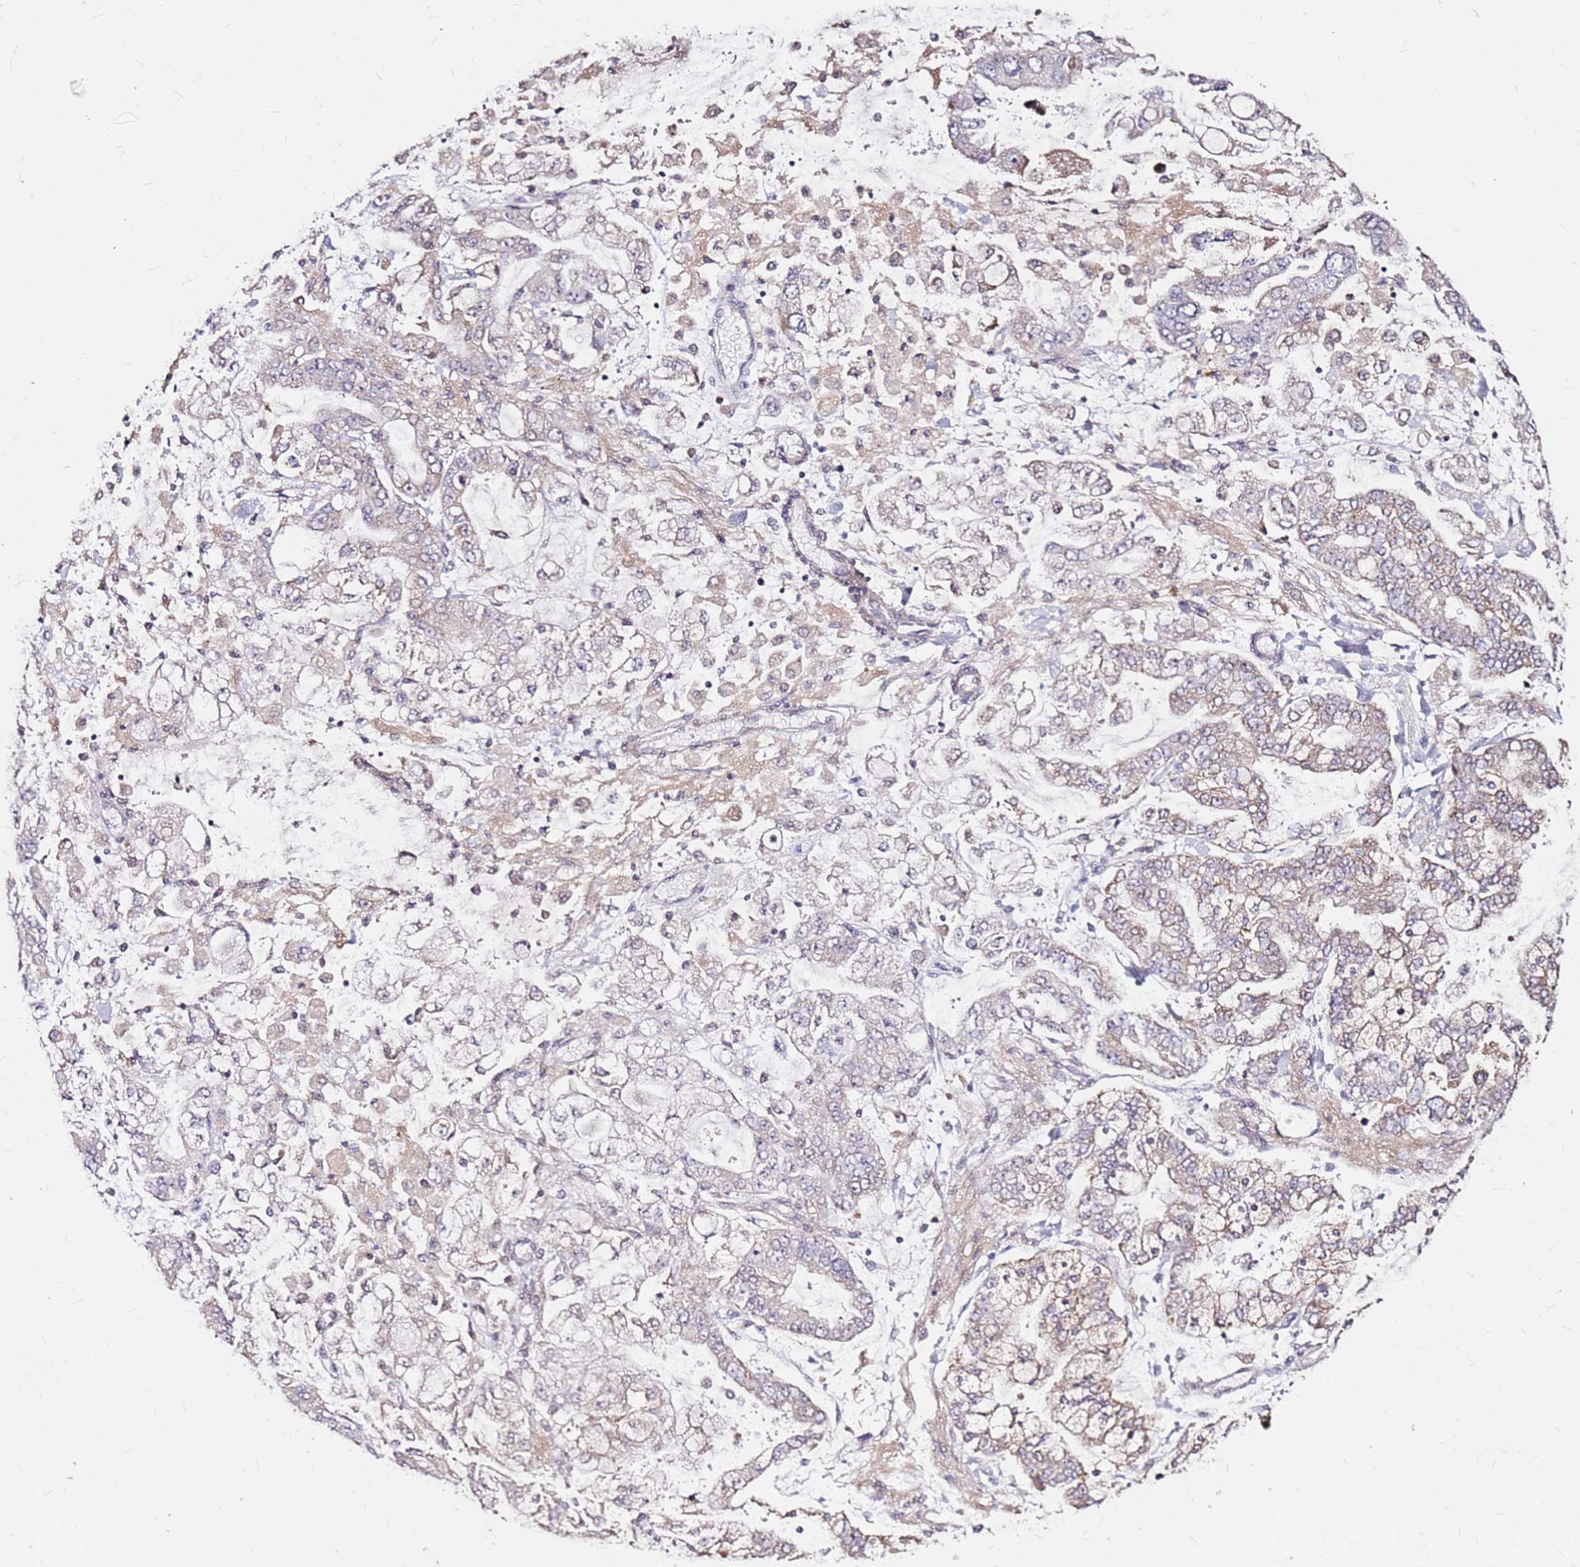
{"staining": {"intensity": "moderate", "quantity": "25%-75%", "location": "cytoplasmic/membranous"}, "tissue": "stomach cancer", "cell_type": "Tumor cells", "image_type": "cancer", "snomed": [{"axis": "morphology", "description": "Normal tissue, NOS"}, {"axis": "morphology", "description": "Adenocarcinoma, NOS"}, {"axis": "topography", "description": "Stomach, upper"}, {"axis": "topography", "description": "Stomach"}], "caption": "Adenocarcinoma (stomach) stained with a protein marker shows moderate staining in tumor cells.", "gene": "DCDC2C", "patient": {"sex": "male", "age": 76}}